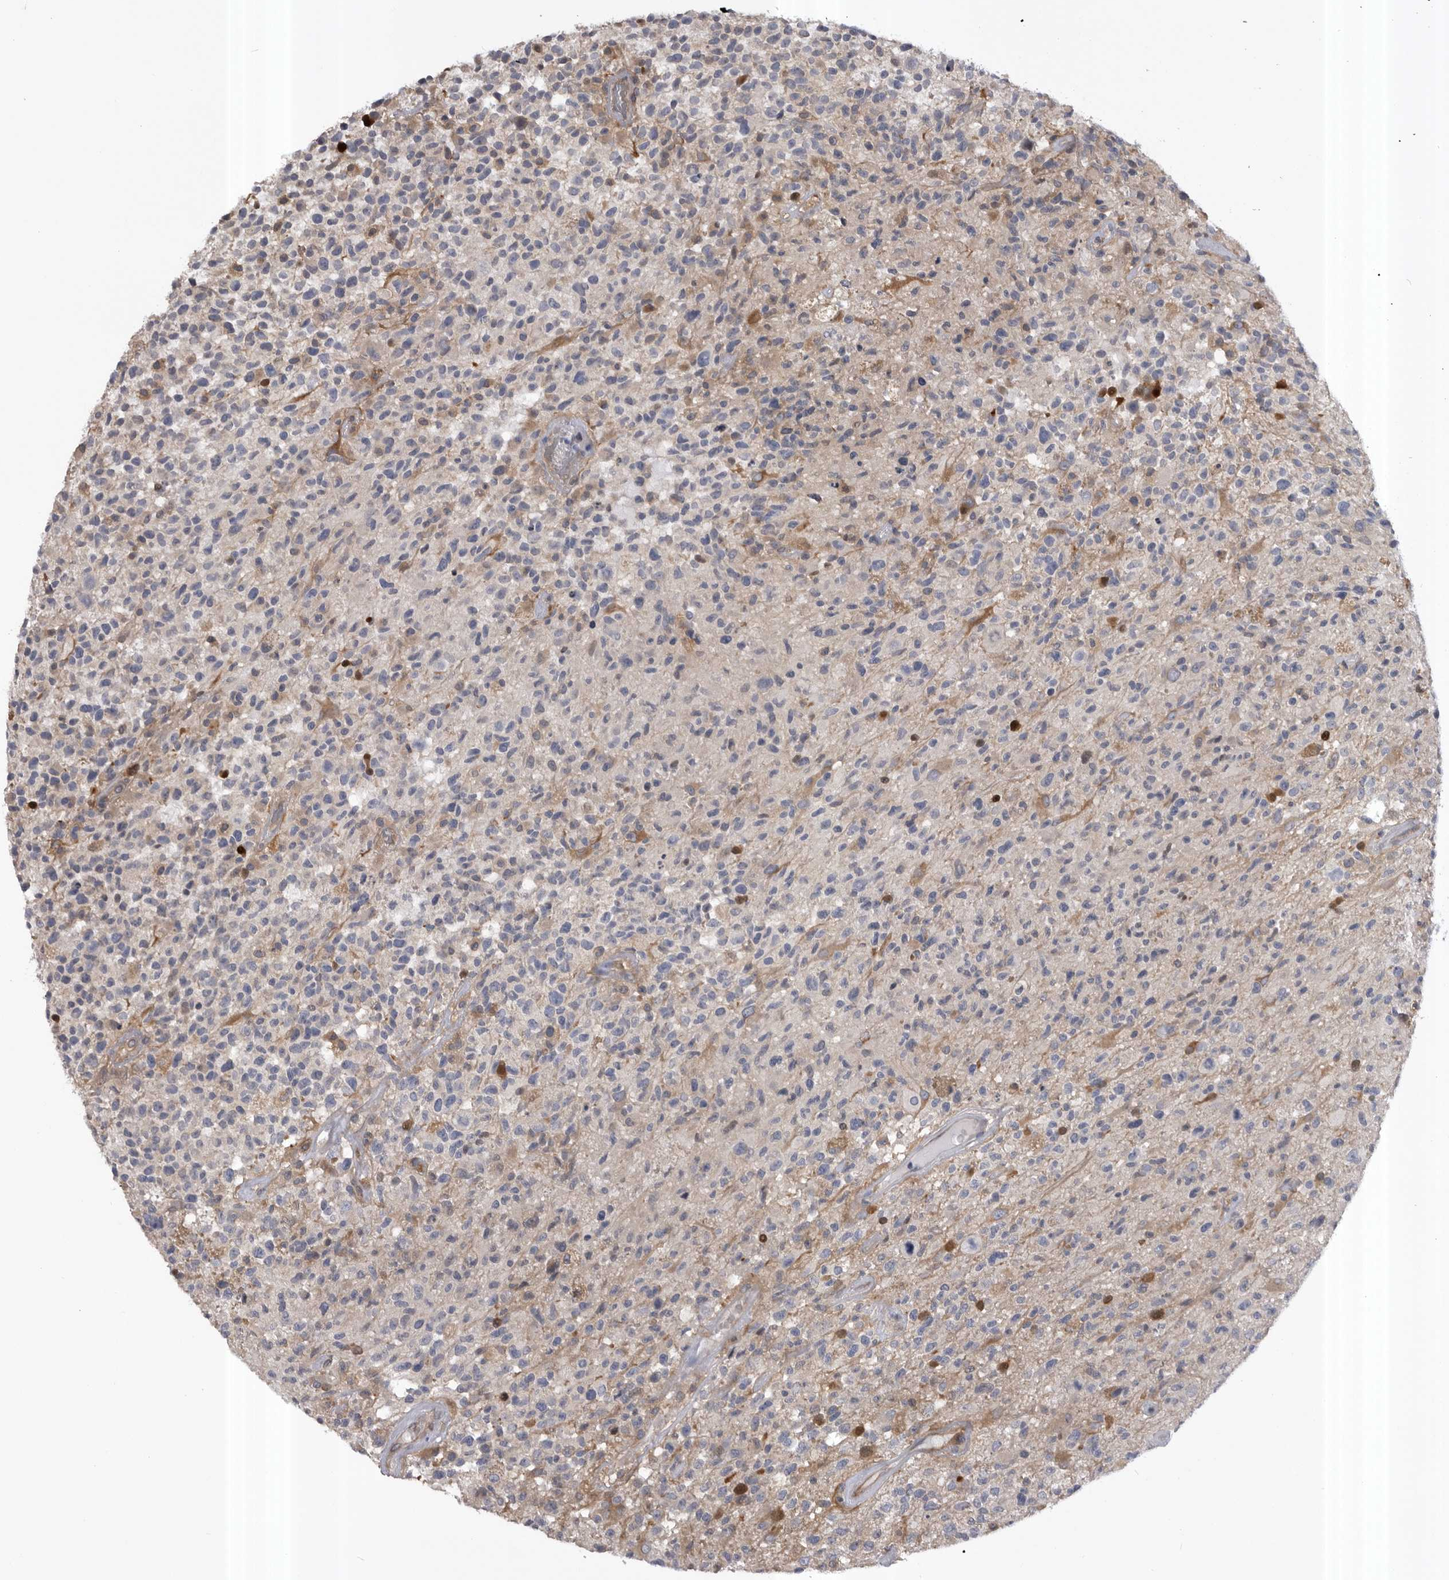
{"staining": {"intensity": "moderate", "quantity": "<25%", "location": "cytoplasmic/membranous,nuclear"}, "tissue": "glioma", "cell_type": "Tumor cells", "image_type": "cancer", "snomed": [{"axis": "morphology", "description": "Glioma, malignant, High grade"}, {"axis": "morphology", "description": "Glioblastoma, NOS"}, {"axis": "topography", "description": "Brain"}], "caption": "Immunohistochemical staining of glioma reveals low levels of moderate cytoplasmic/membranous and nuclear expression in about <25% of tumor cells.", "gene": "RAB3GAP2", "patient": {"sex": "male", "age": 60}}